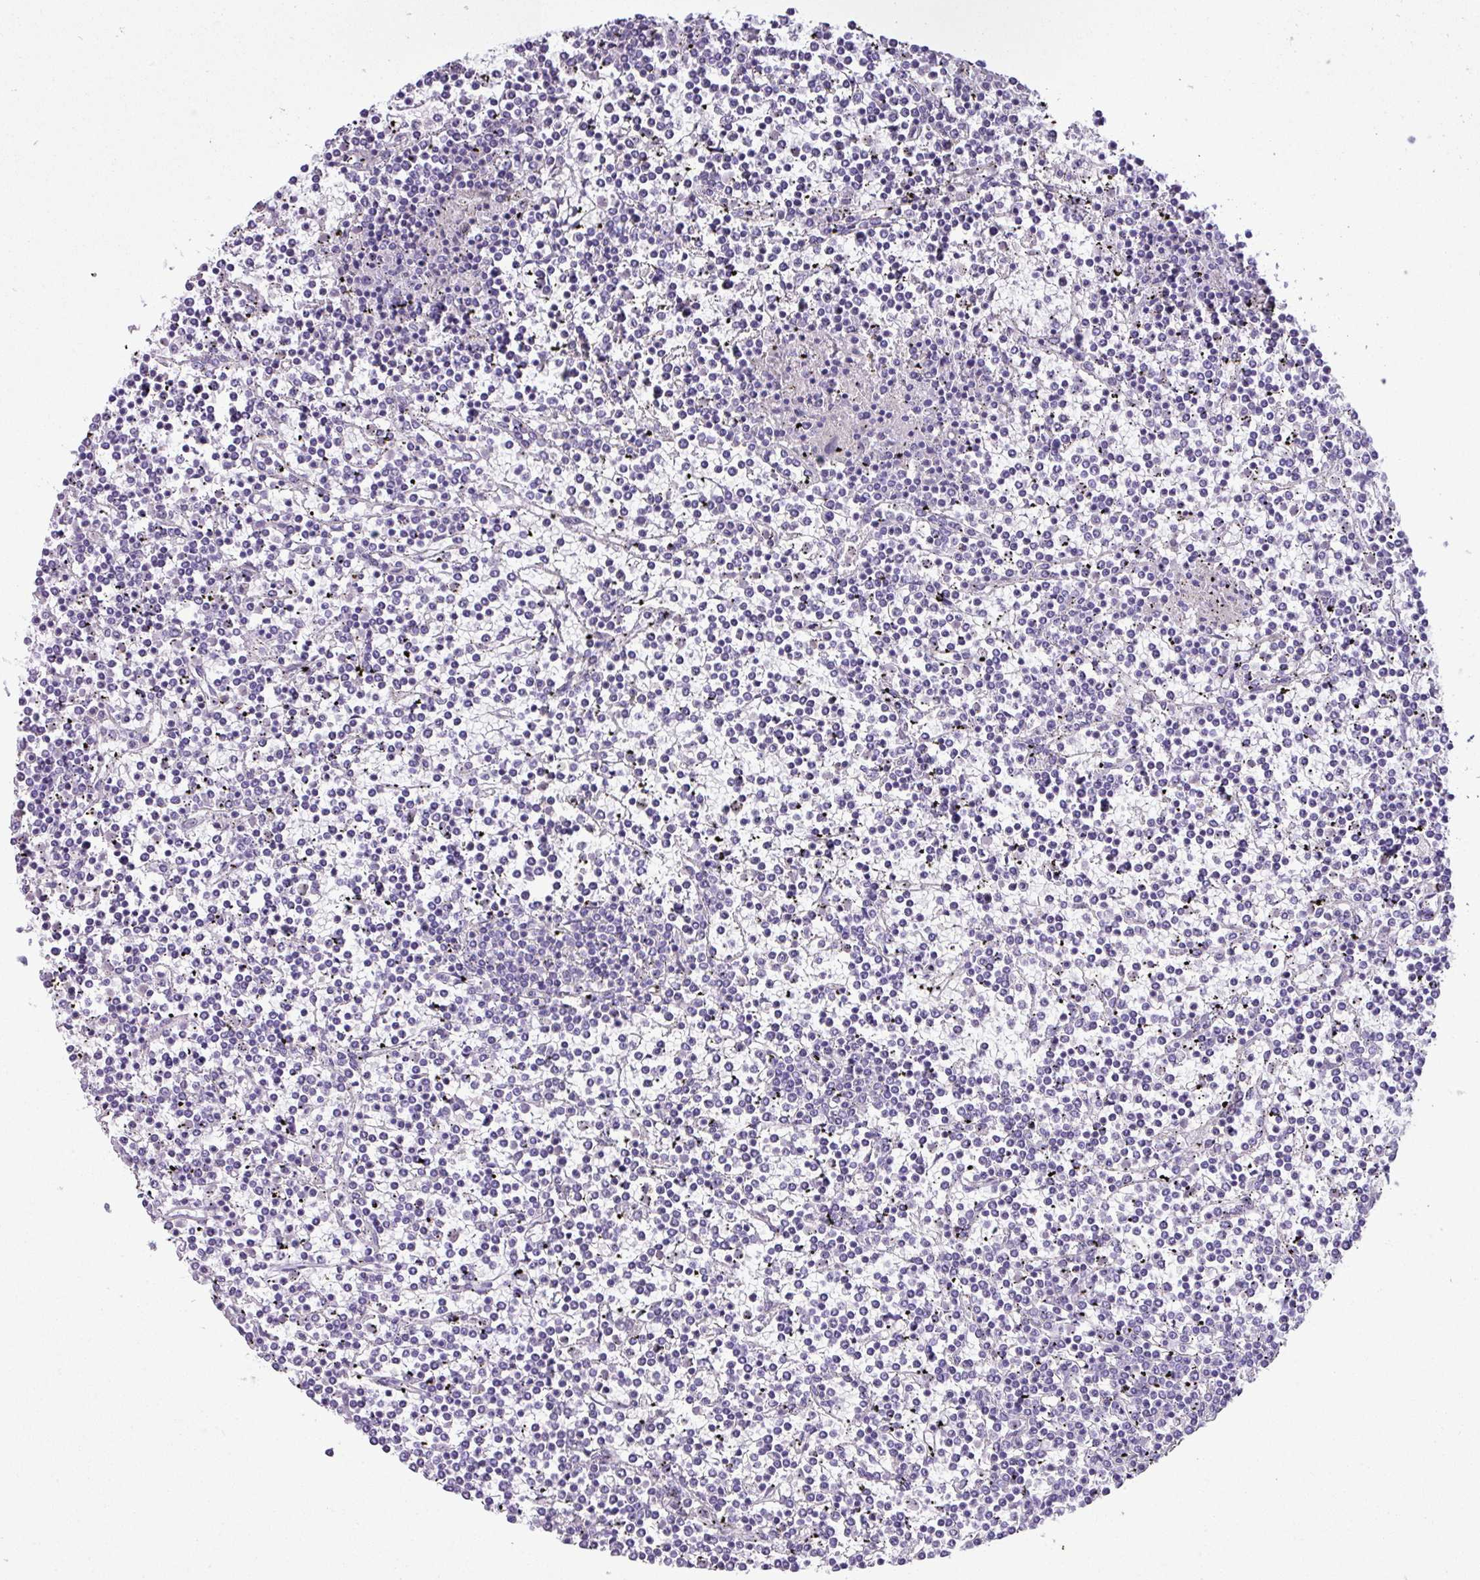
{"staining": {"intensity": "negative", "quantity": "none", "location": "none"}, "tissue": "lymphoma", "cell_type": "Tumor cells", "image_type": "cancer", "snomed": [{"axis": "morphology", "description": "Malignant lymphoma, non-Hodgkin's type, Low grade"}, {"axis": "topography", "description": "Spleen"}], "caption": "The histopathology image demonstrates no significant expression in tumor cells of lymphoma.", "gene": "CYSTM1", "patient": {"sex": "female", "age": 19}}